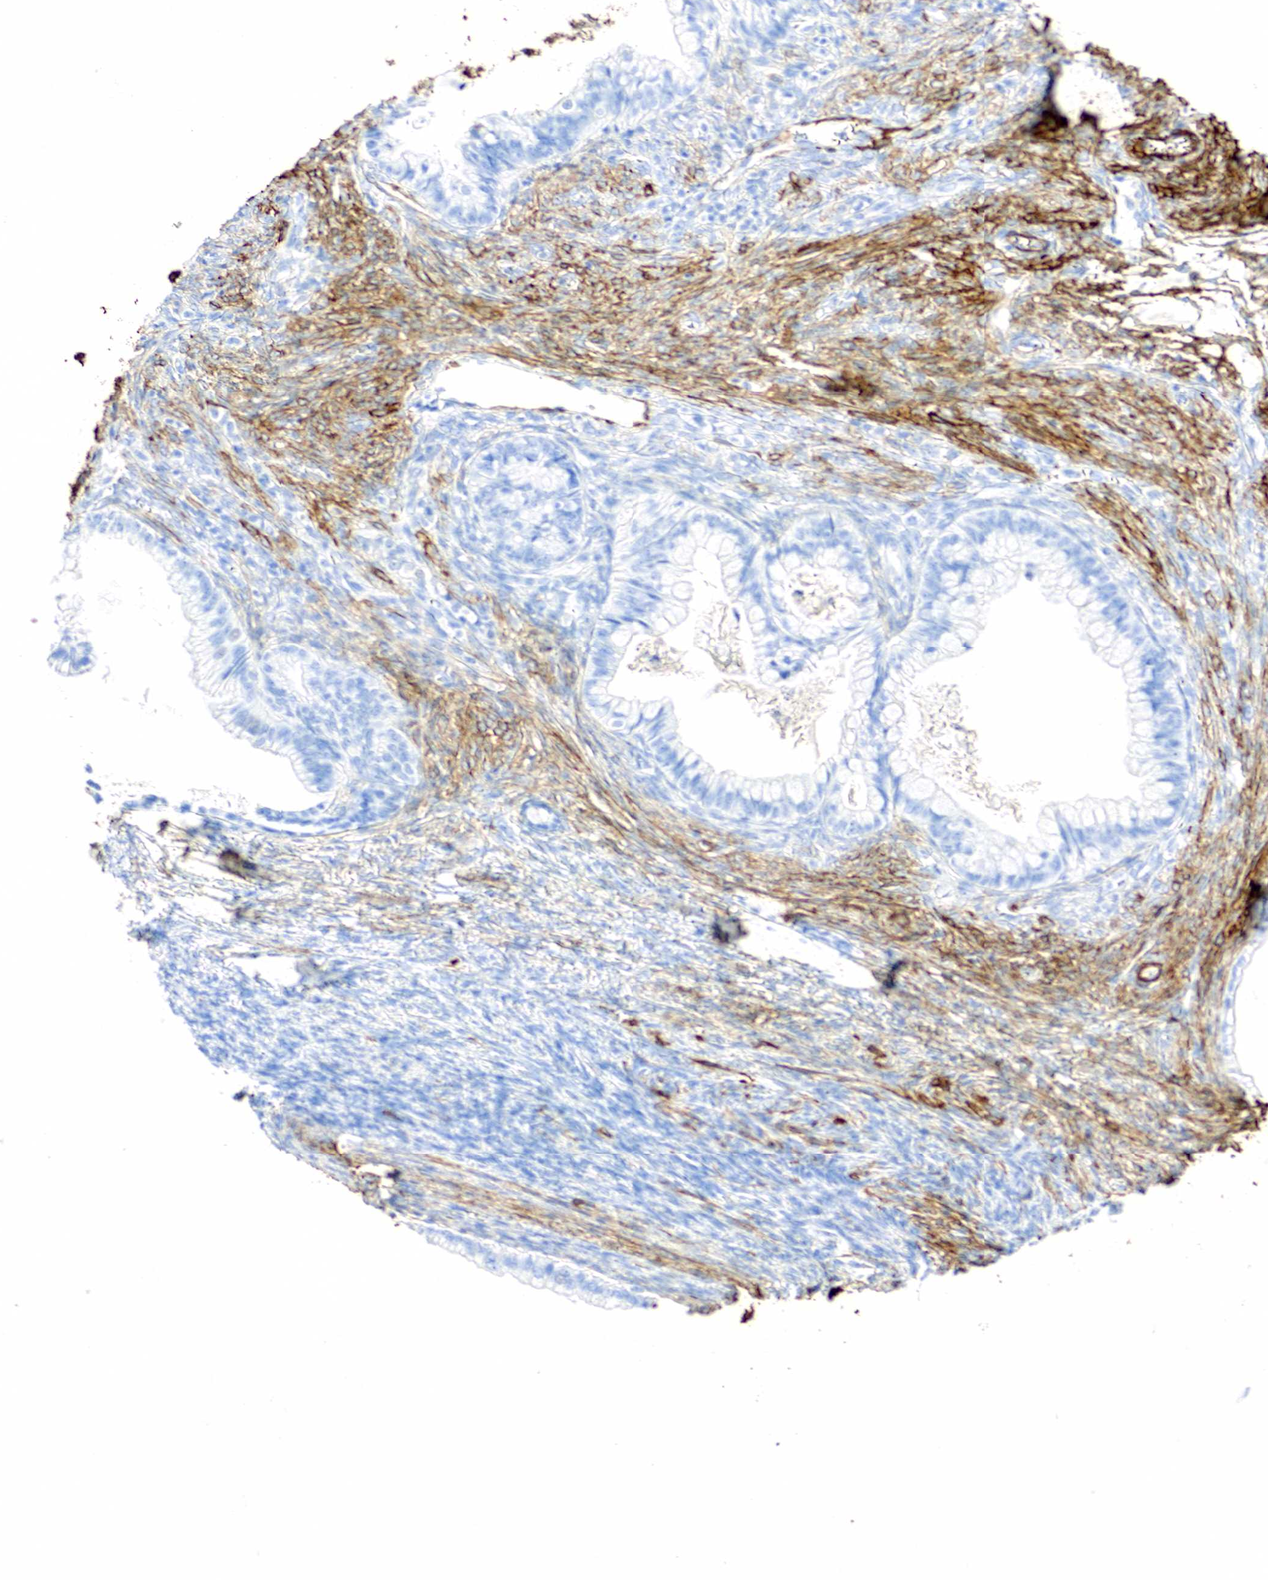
{"staining": {"intensity": "negative", "quantity": "none", "location": "none"}, "tissue": "ovarian cancer", "cell_type": "Tumor cells", "image_type": "cancer", "snomed": [{"axis": "morphology", "description": "Cystadenocarcinoma, mucinous, NOS"}, {"axis": "topography", "description": "Ovary"}], "caption": "Ovarian mucinous cystadenocarcinoma was stained to show a protein in brown. There is no significant expression in tumor cells. (DAB (3,3'-diaminobenzidine) immunohistochemistry (IHC), high magnification).", "gene": "ACTA1", "patient": {"sex": "female", "age": 57}}